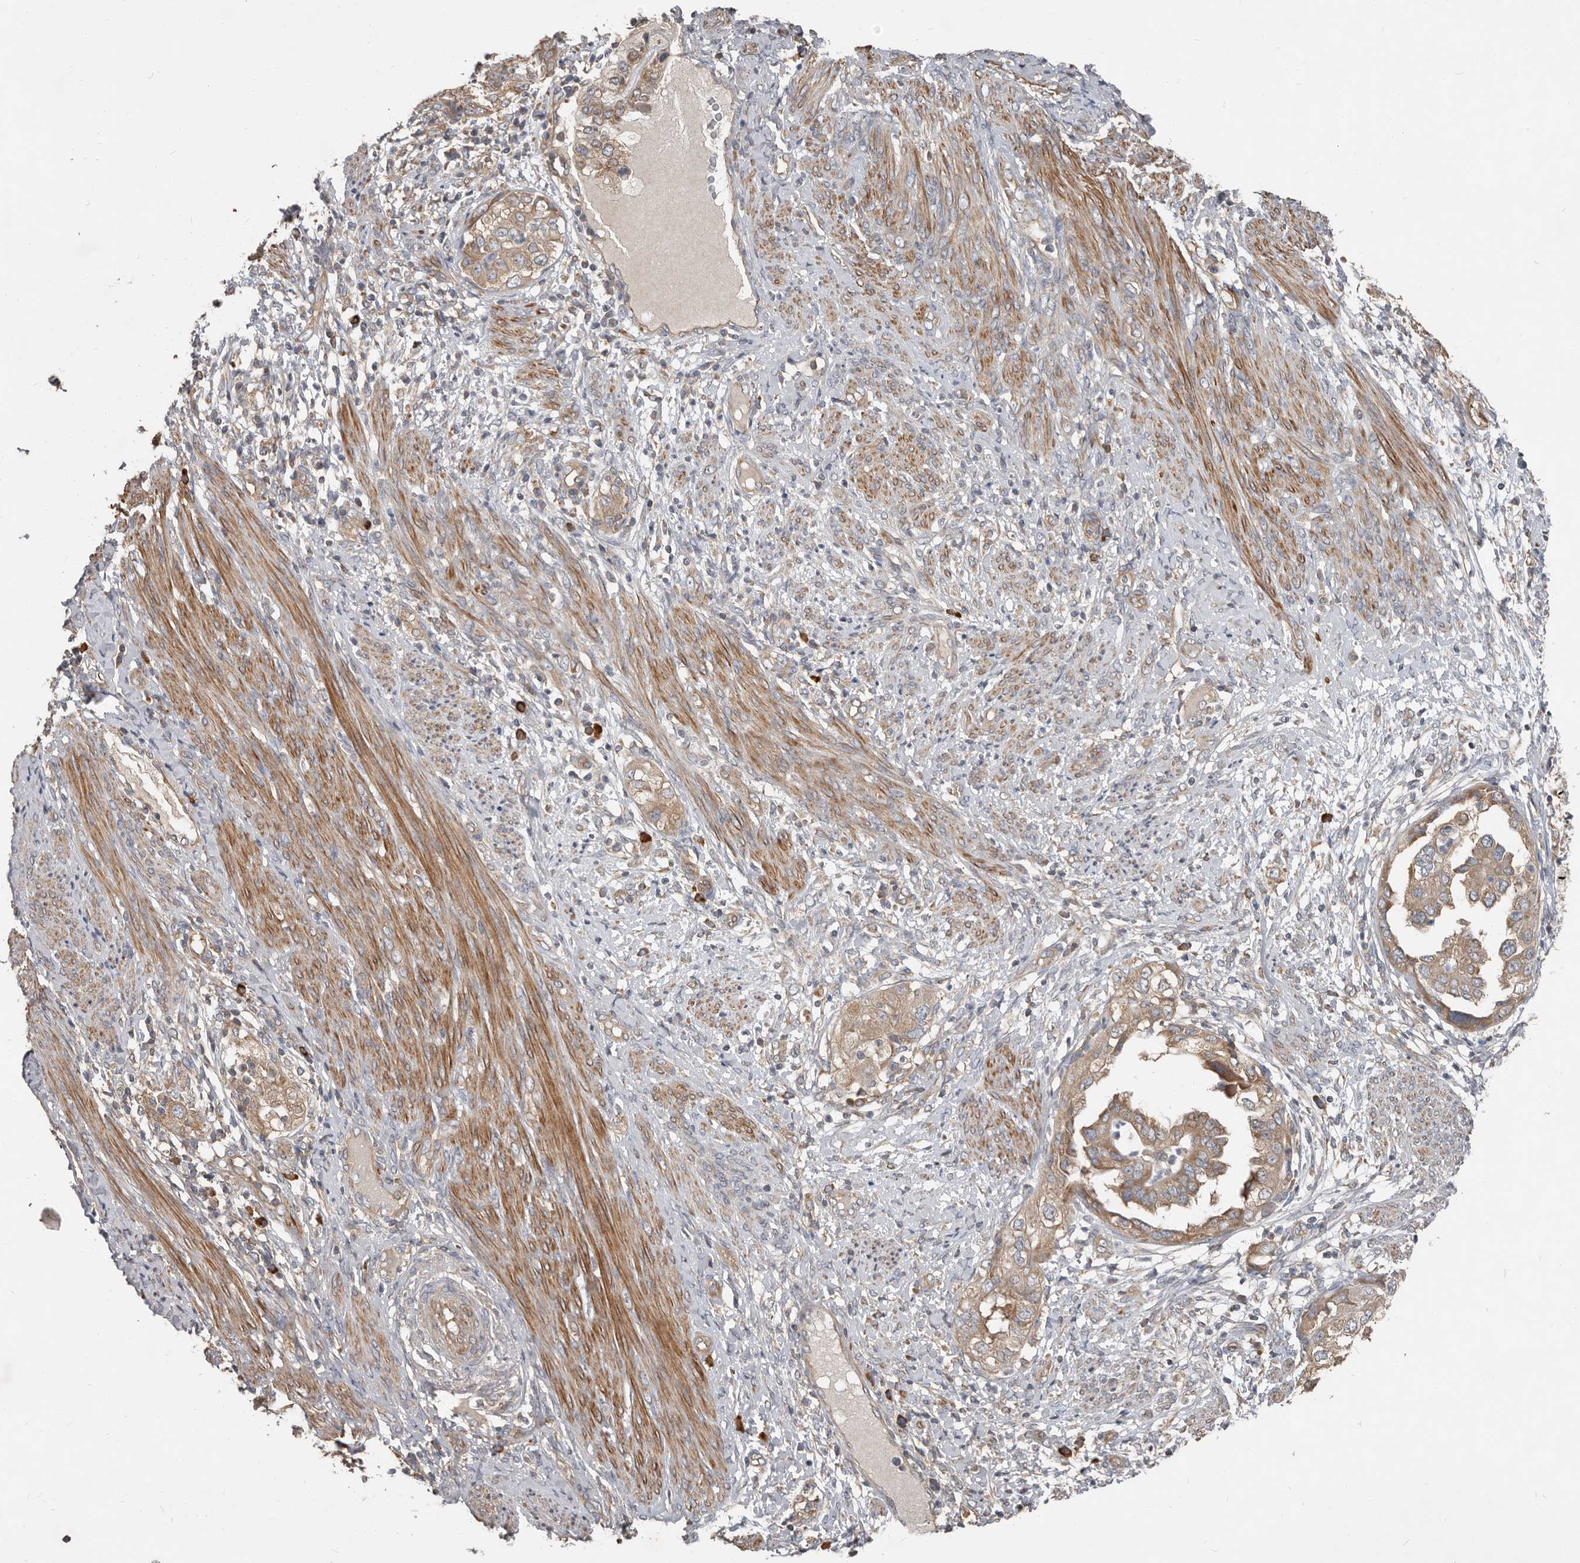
{"staining": {"intensity": "moderate", "quantity": ">75%", "location": "cytoplasmic/membranous"}, "tissue": "endometrial cancer", "cell_type": "Tumor cells", "image_type": "cancer", "snomed": [{"axis": "morphology", "description": "Adenocarcinoma, NOS"}, {"axis": "topography", "description": "Endometrium"}], "caption": "Adenocarcinoma (endometrial) stained with immunohistochemistry exhibits moderate cytoplasmic/membranous staining in approximately >75% of tumor cells.", "gene": "AKNAD1", "patient": {"sex": "female", "age": 85}}